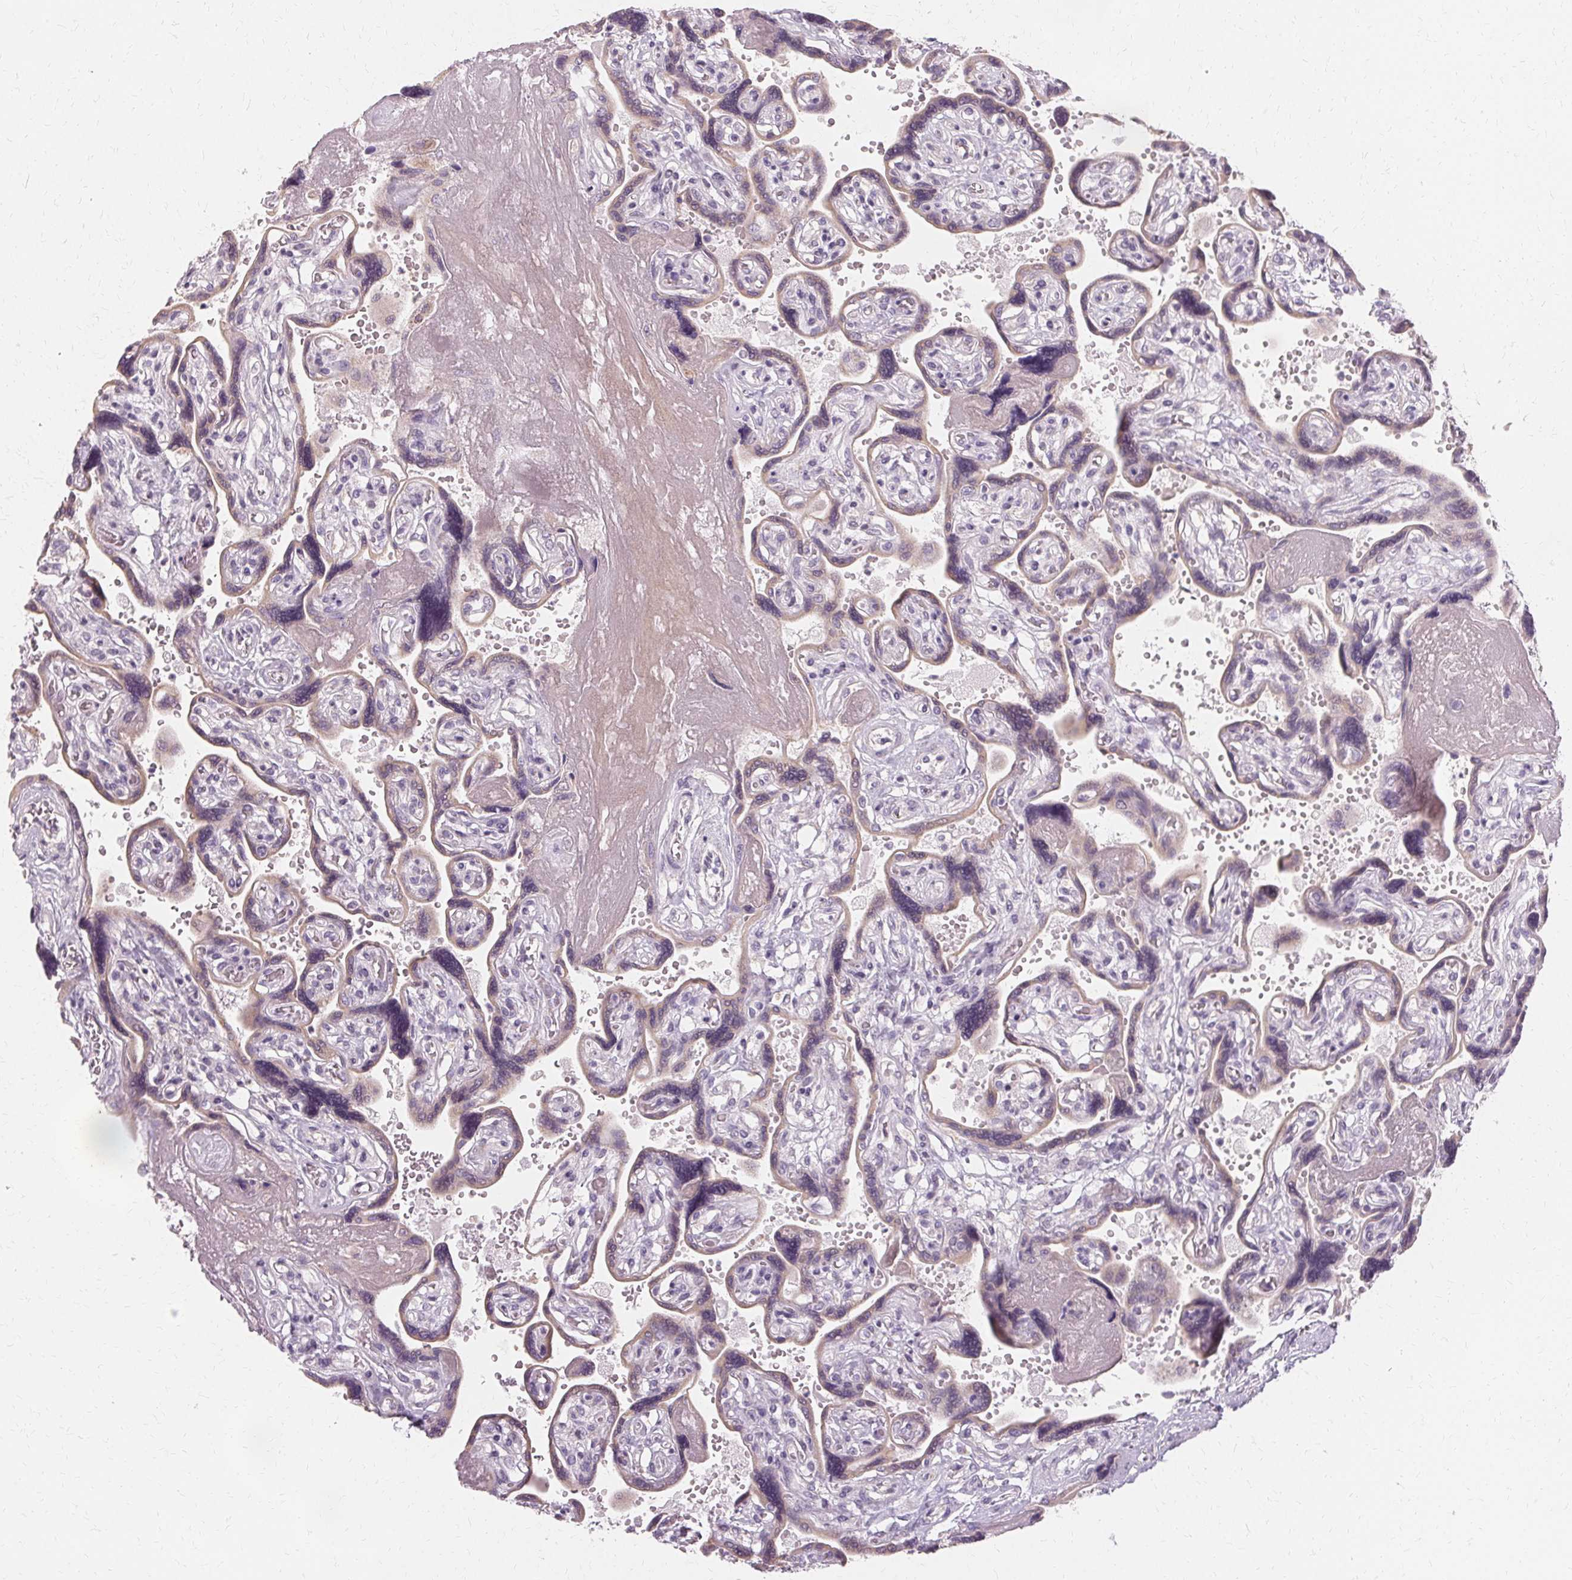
{"staining": {"intensity": "weak", "quantity": "<25%", "location": "cytoplasmic/membranous"}, "tissue": "placenta", "cell_type": "Decidual cells", "image_type": "normal", "snomed": [{"axis": "morphology", "description": "Normal tissue, NOS"}, {"axis": "topography", "description": "Placenta"}], "caption": "IHC histopathology image of normal human placenta stained for a protein (brown), which exhibits no positivity in decidual cells.", "gene": "FCRL3", "patient": {"sex": "female", "age": 32}}